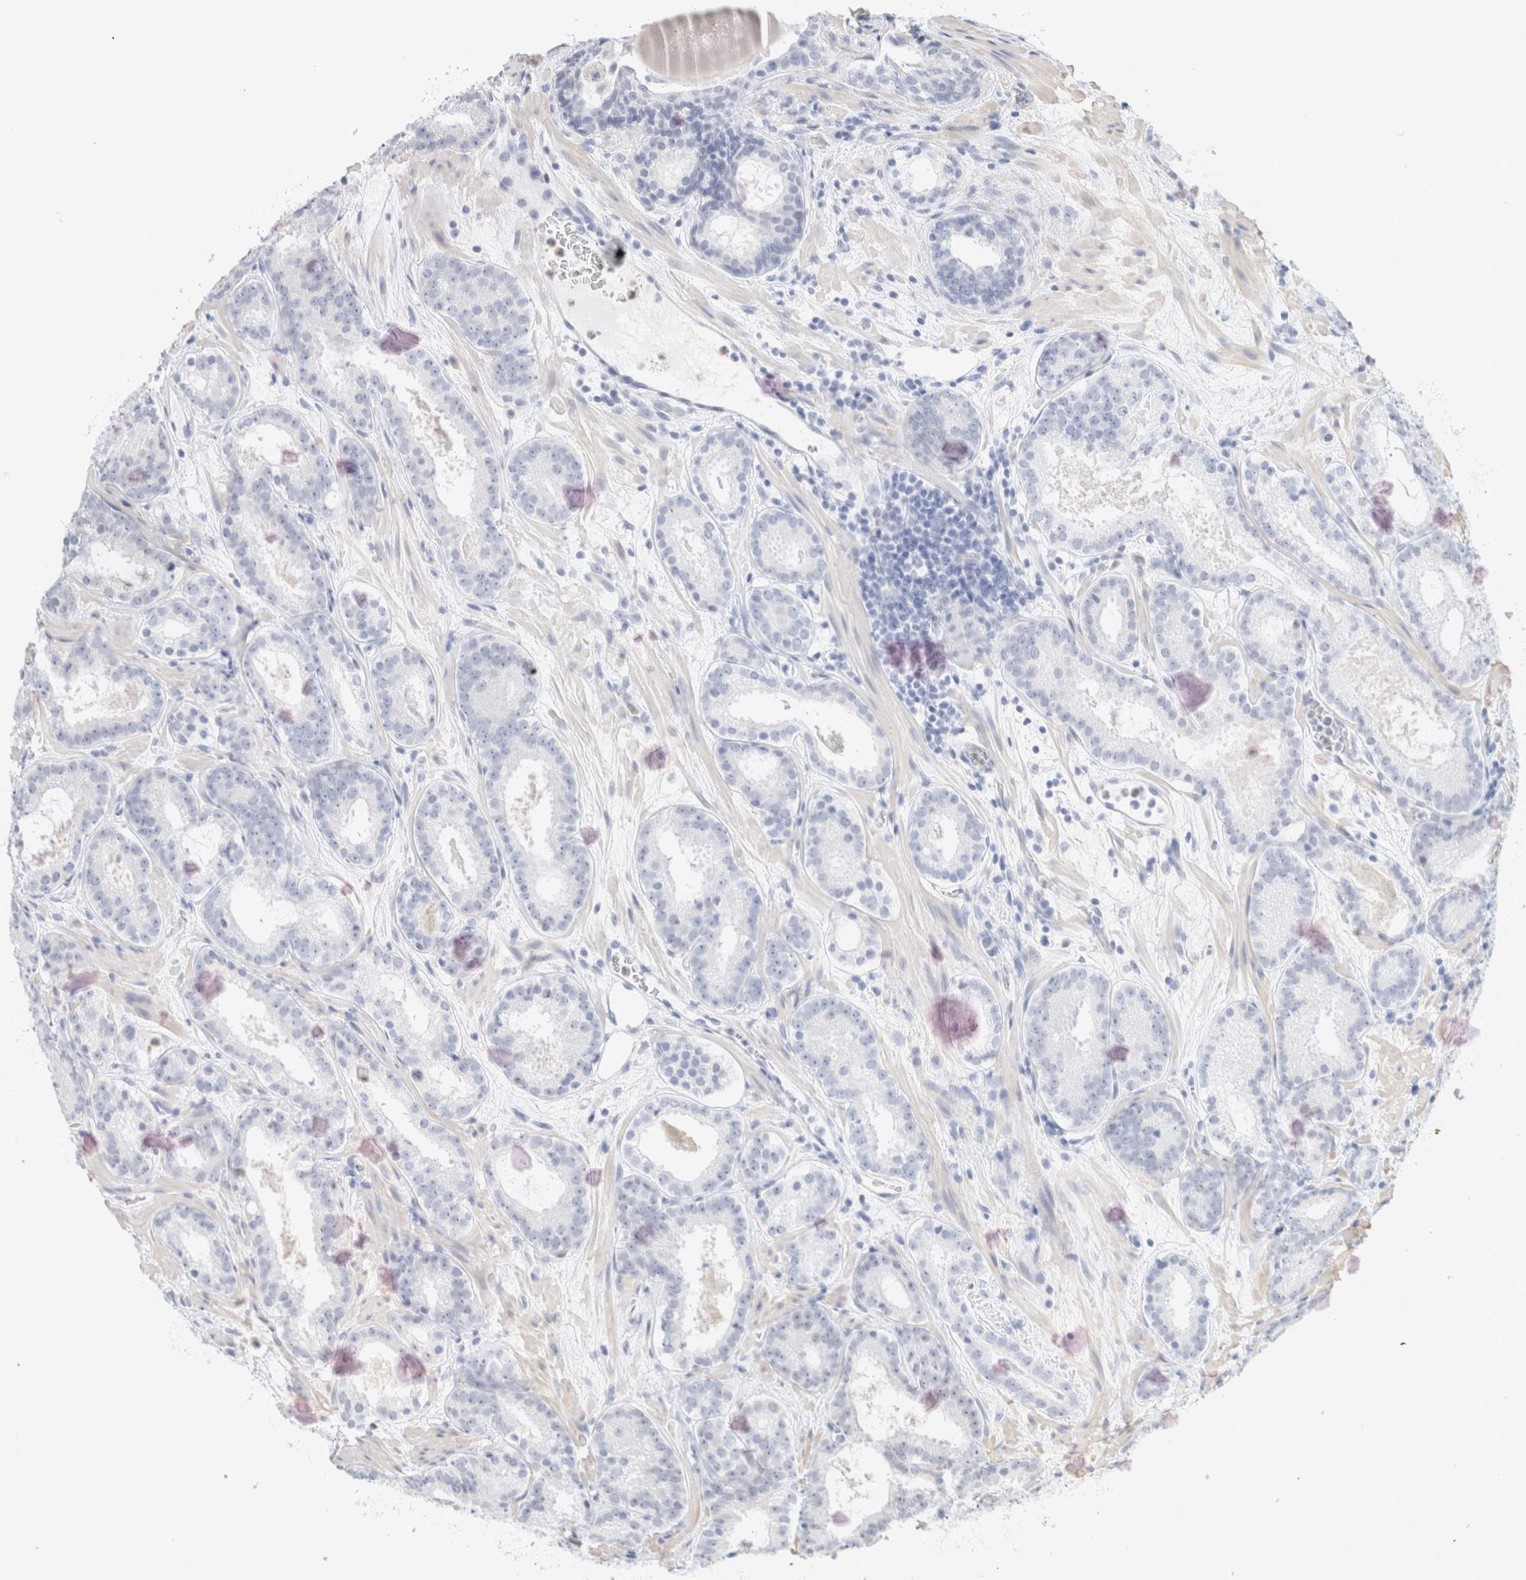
{"staining": {"intensity": "negative", "quantity": "none", "location": "none"}, "tissue": "prostate cancer", "cell_type": "Tumor cells", "image_type": "cancer", "snomed": [{"axis": "morphology", "description": "Adenocarcinoma, Low grade"}, {"axis": "topography", "description": "Prostate"}], "caption": "High power microscopy photomicrograph of an IHC histopathology image of prostate low-grade adenocarcinoma, revealing no significant staining in tumor cells. (DAB immunohistochemistry visualized using brightfield microscopy, high magnification).", "gene": "ARG1", "patient": {"sex": "male", "age": 69}}